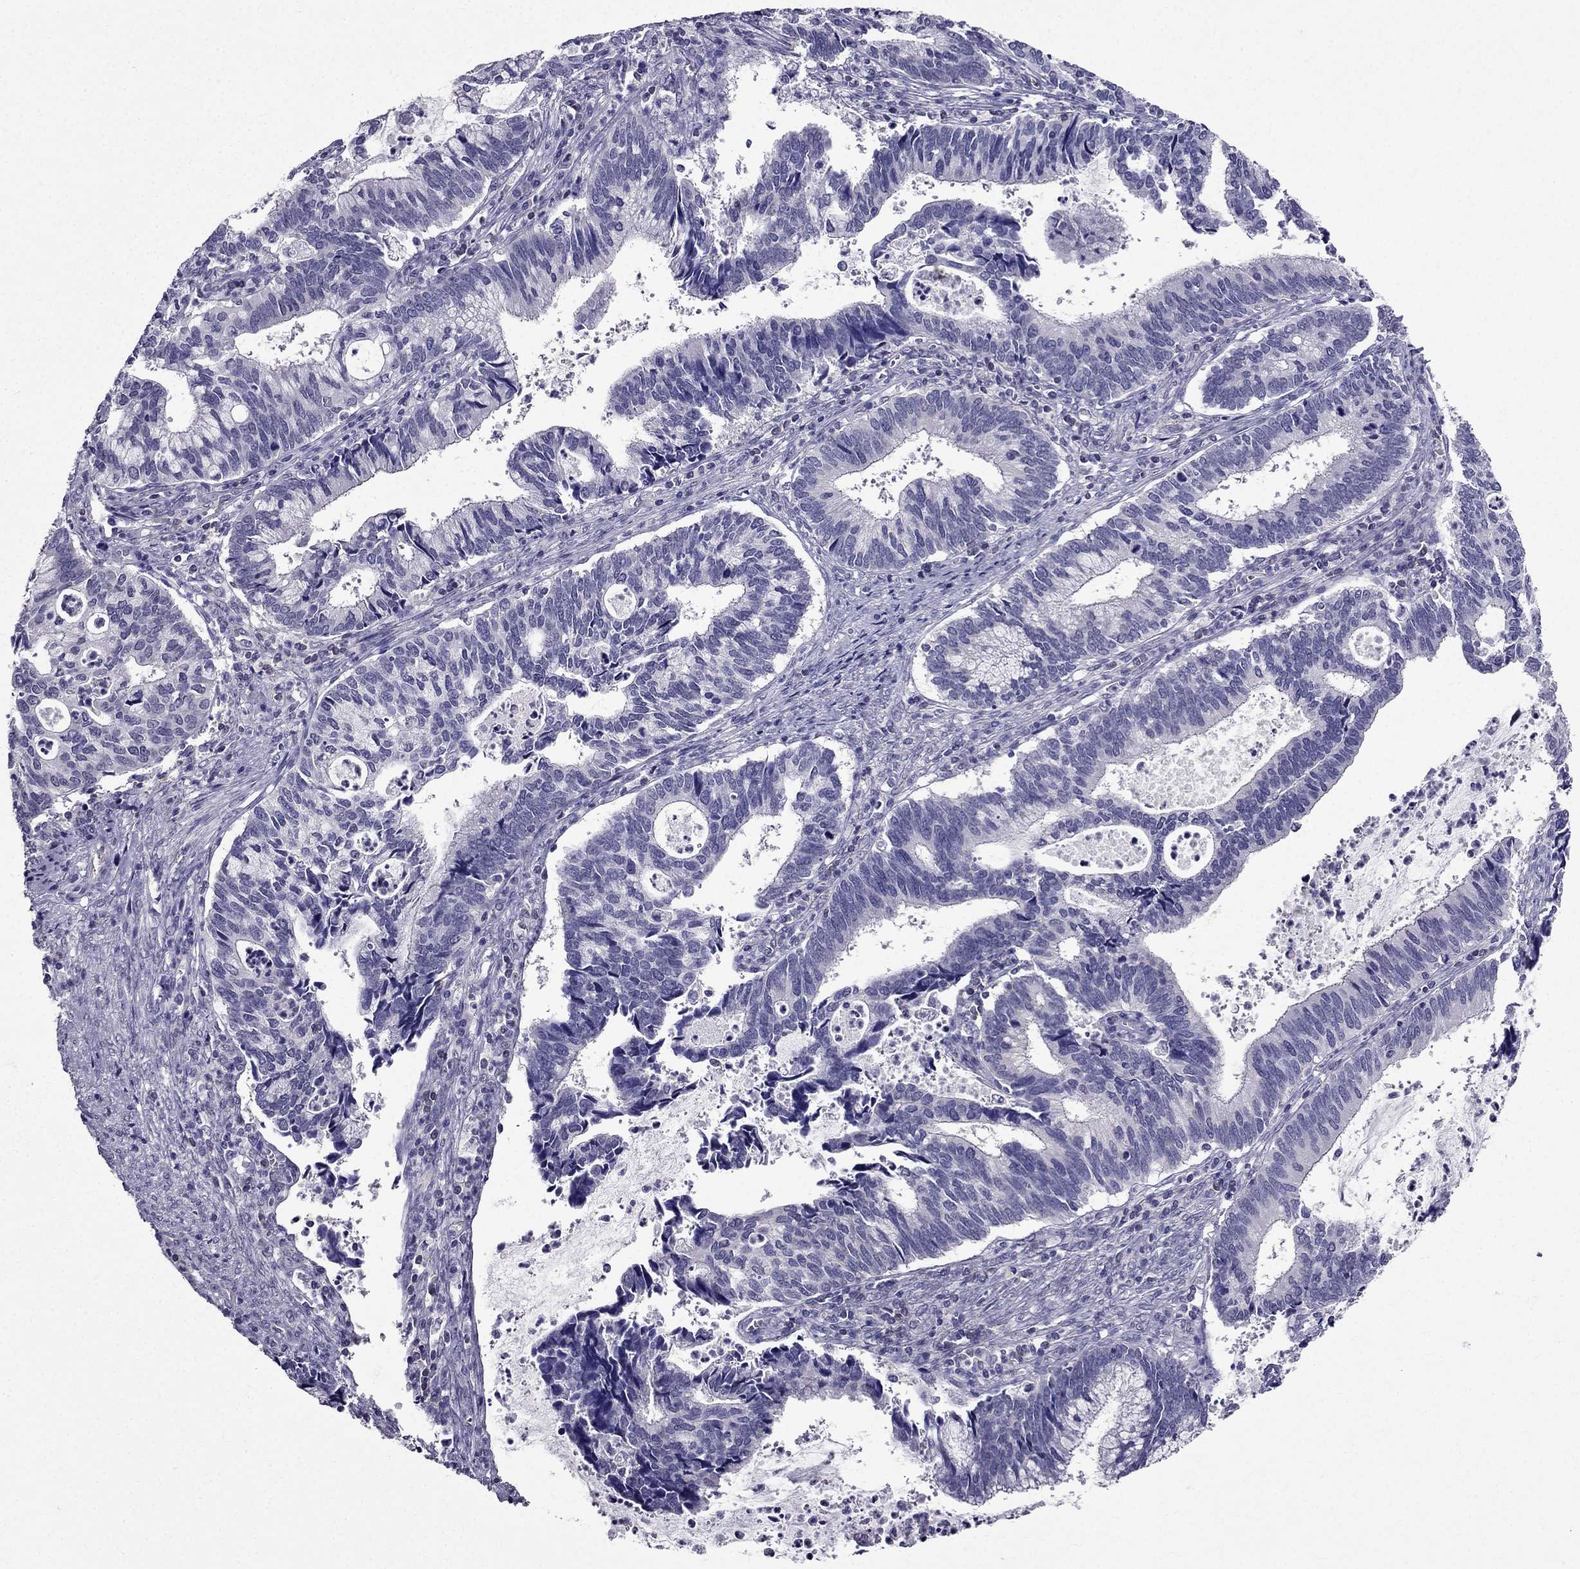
{"staining": {"intensity": "negative", "quantity": "none", "location": "none"}, "tissue": "cervical cancer", "cell_type": "Tumor cells", "image_type": "cancer", "snomed": [{"axis": "morphology", "description": "Adenocarcinoma, NOS"}, {"axis": "topography", "description": "Cervix"}], "caption": "Immunohistochemistry of adenocarcinoma (cervical) demonstrates no expression in tumor cells.", "gene": "AAK1", "patient": {"sex": "female", "age": 42}}